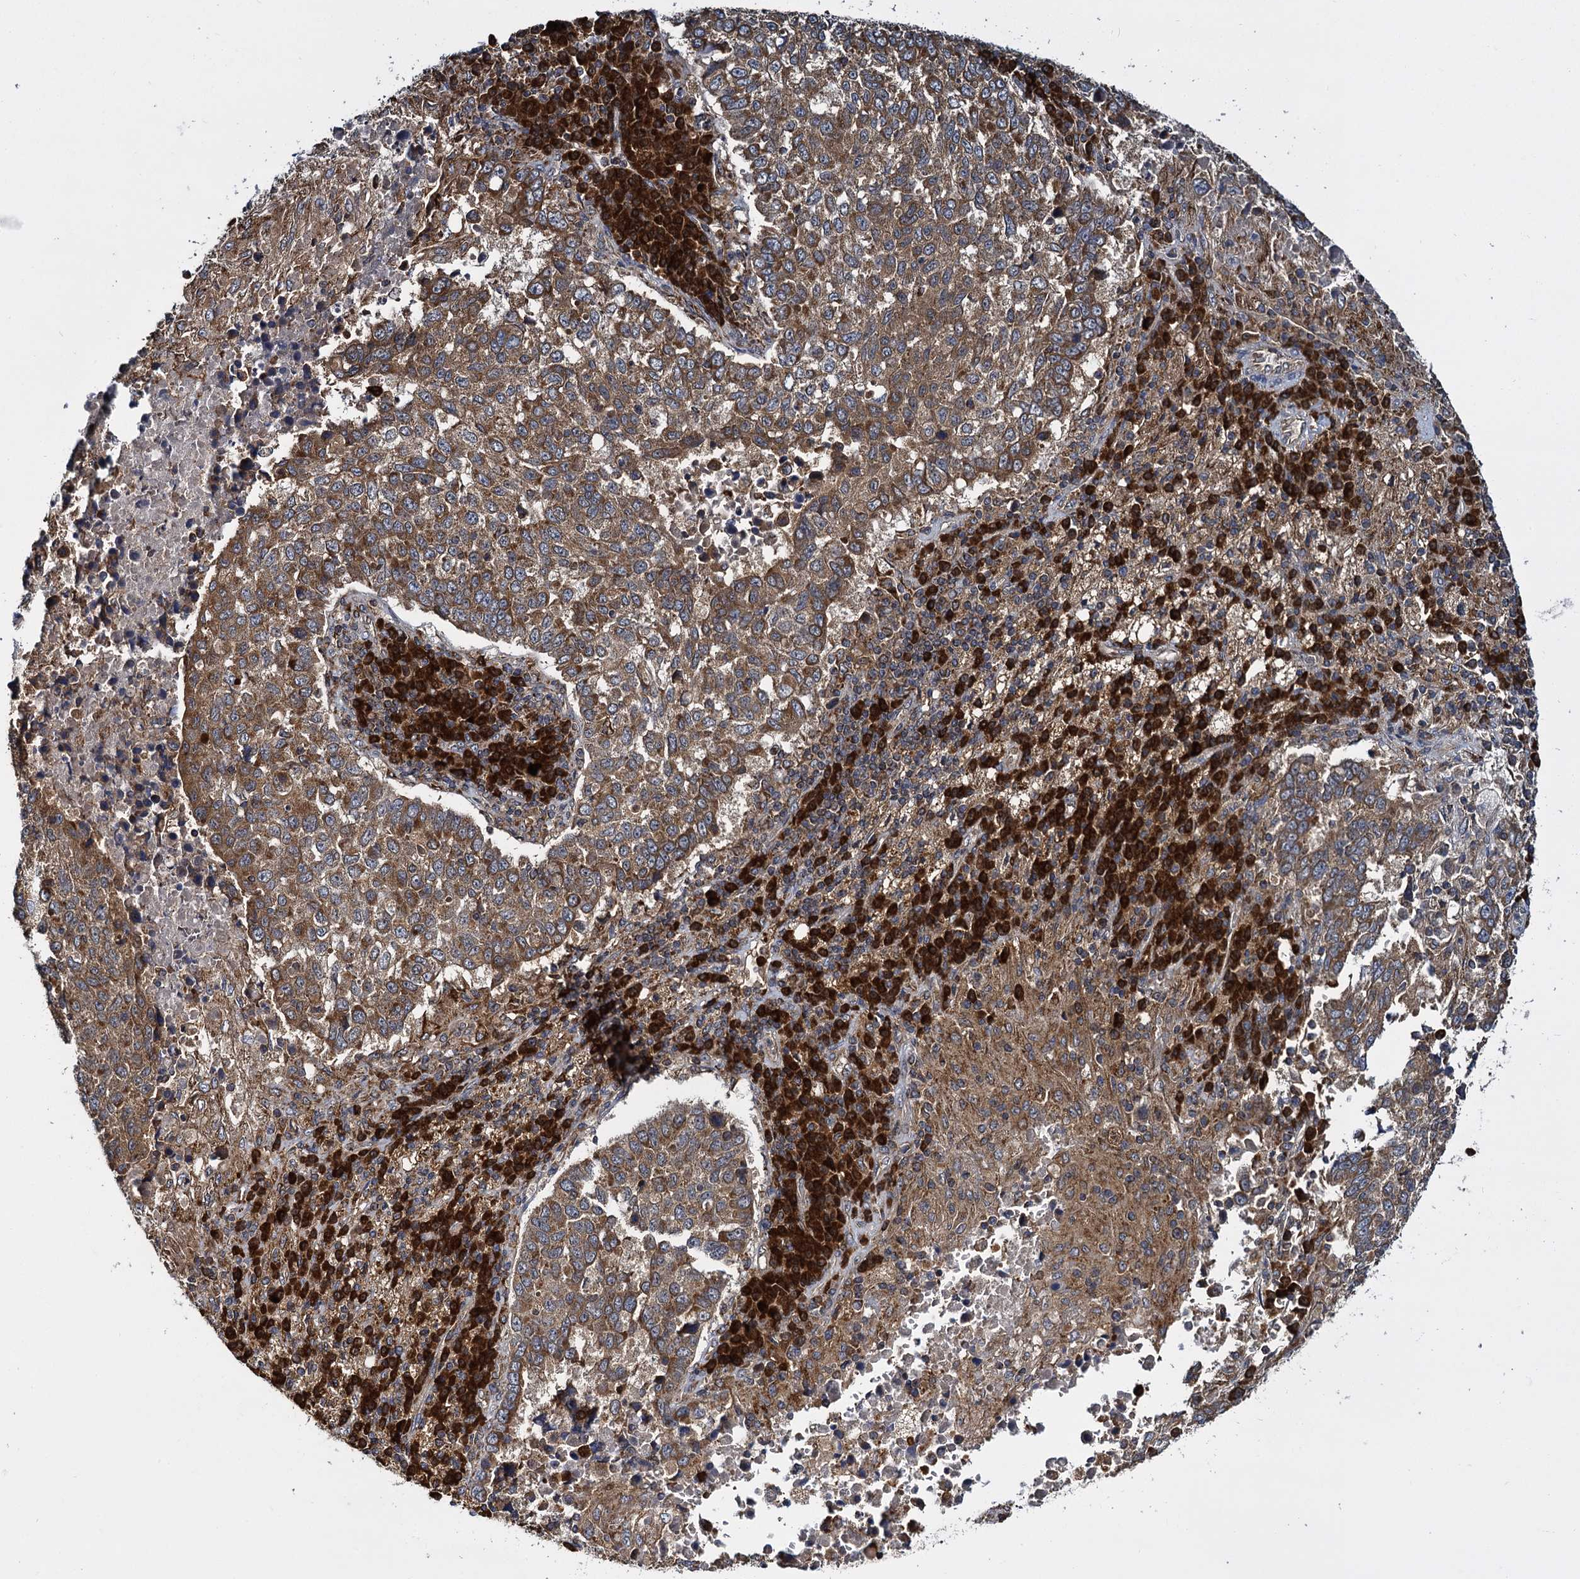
{"staining": {"intensity": "moderate", "quantity": ">75%", "location": "cytoplasmic/membranous"}, "tissue": "lung cancer", "cell_type": "Tumor cells", "image_type": "cancer", "snomed": [{"axis": "morphology", "description": "Squamous cell carcinoma, NOS"}, {"axis": "topography", "description": "Lung"}], "caption": "Immunohistochemical staining of squamous cell carcinoma (lung) shows medium levels of moderate cytoplasmic/membranous positivity in approximately >75% of tumor cells.", "gene": "UFM1", "patient": {"sex": "male", "age": 73}}